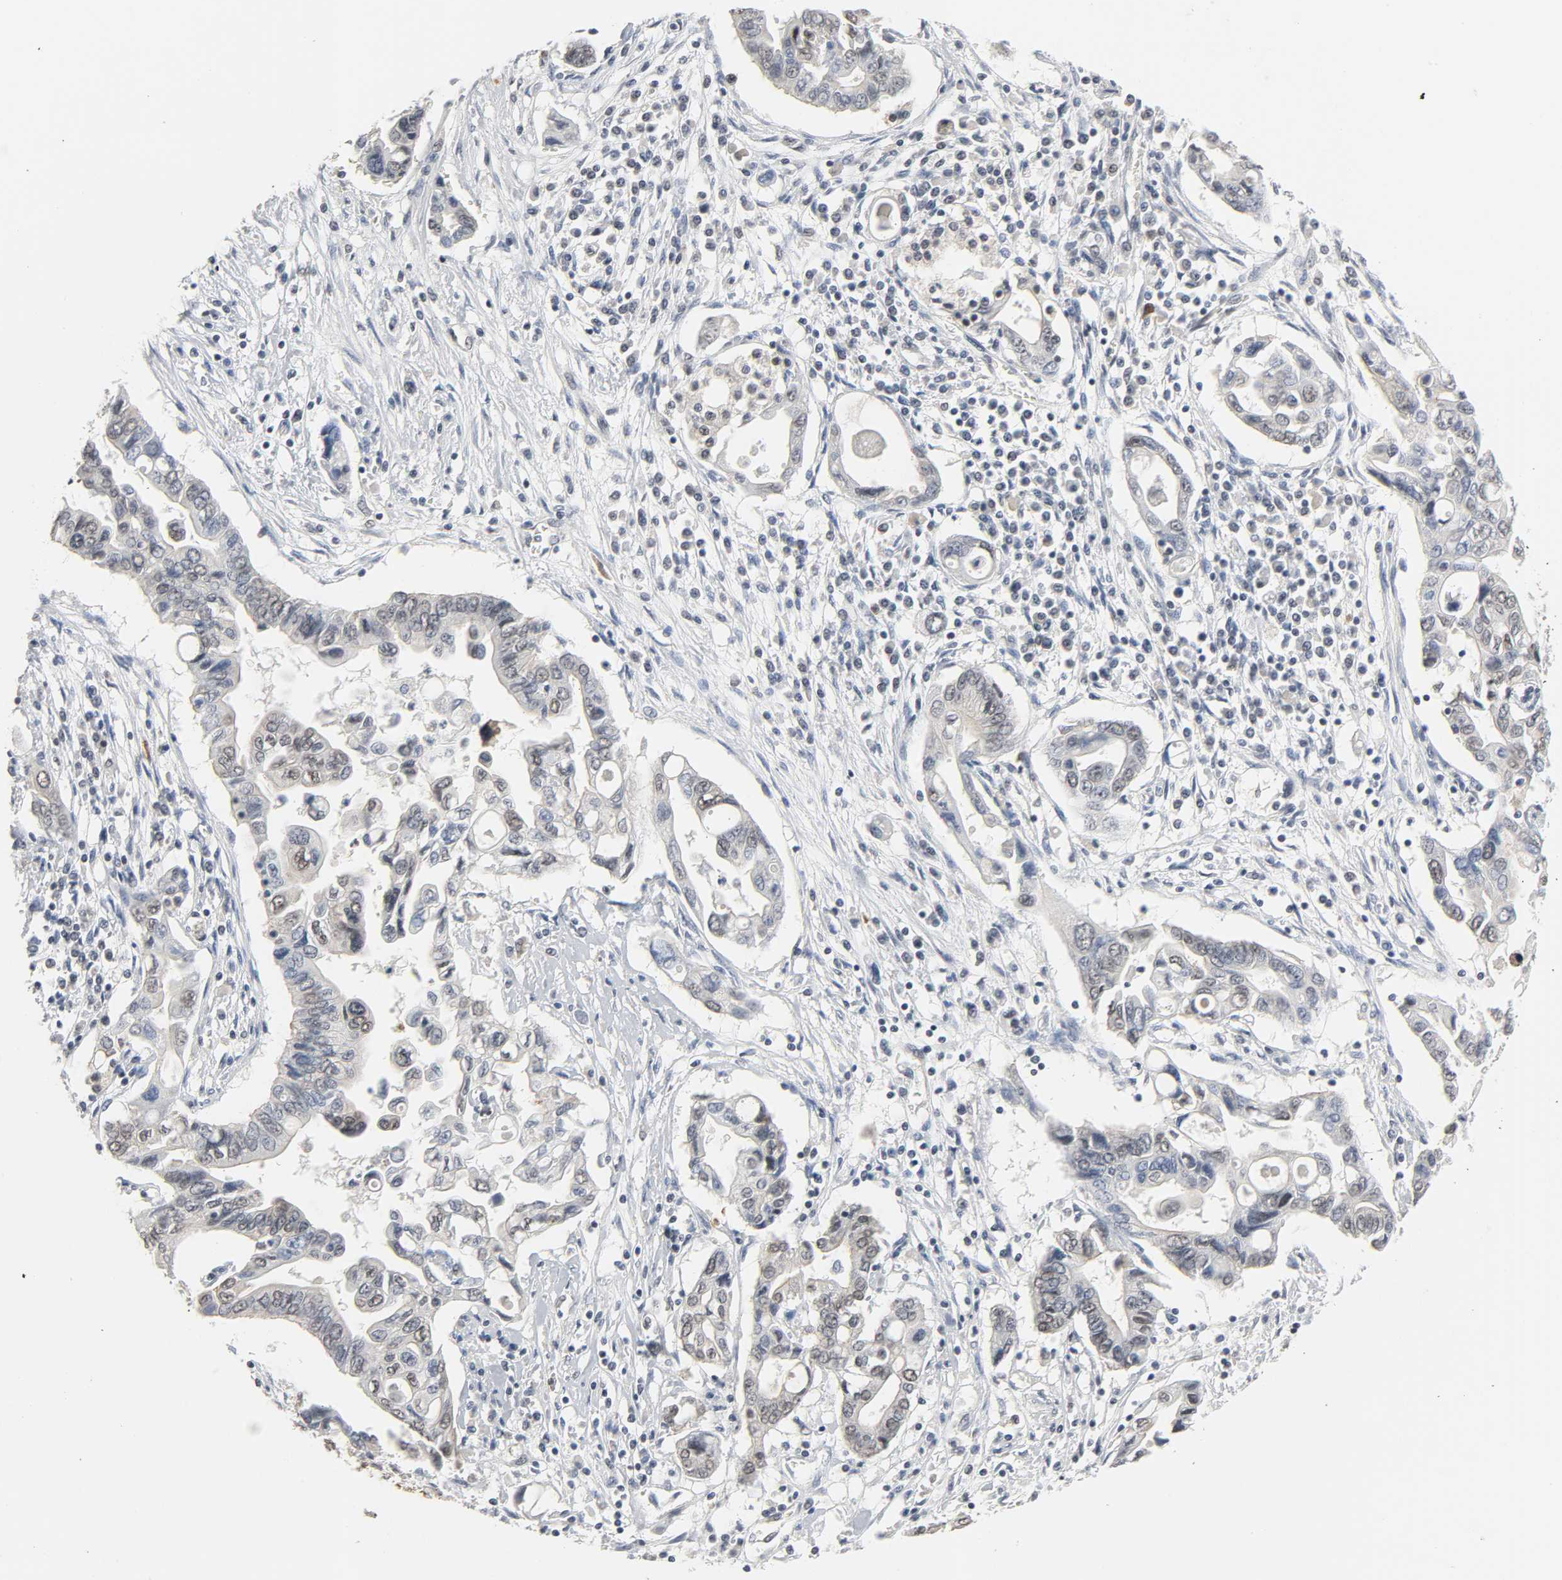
{"staining": {"intensity": "negative", "quantity": "none", "location": "none"}, "tissue": "pancreatic cancer", "cell_type": "Tumor cells", "image_type": "cancer", "snomed": [{"axis": "morphology", "description": "Adenocarcinoma, NOS"}, {"axis": "topography", "description": "Pancreas"}], "caption": "This is an immunohistochemistry (IHC) micrograph of human adenocarcinoma (pancreatic). There is no expression in tumor cells.", "gene": "ACSS2", "patient": {"sex": "female", "age": 57}}